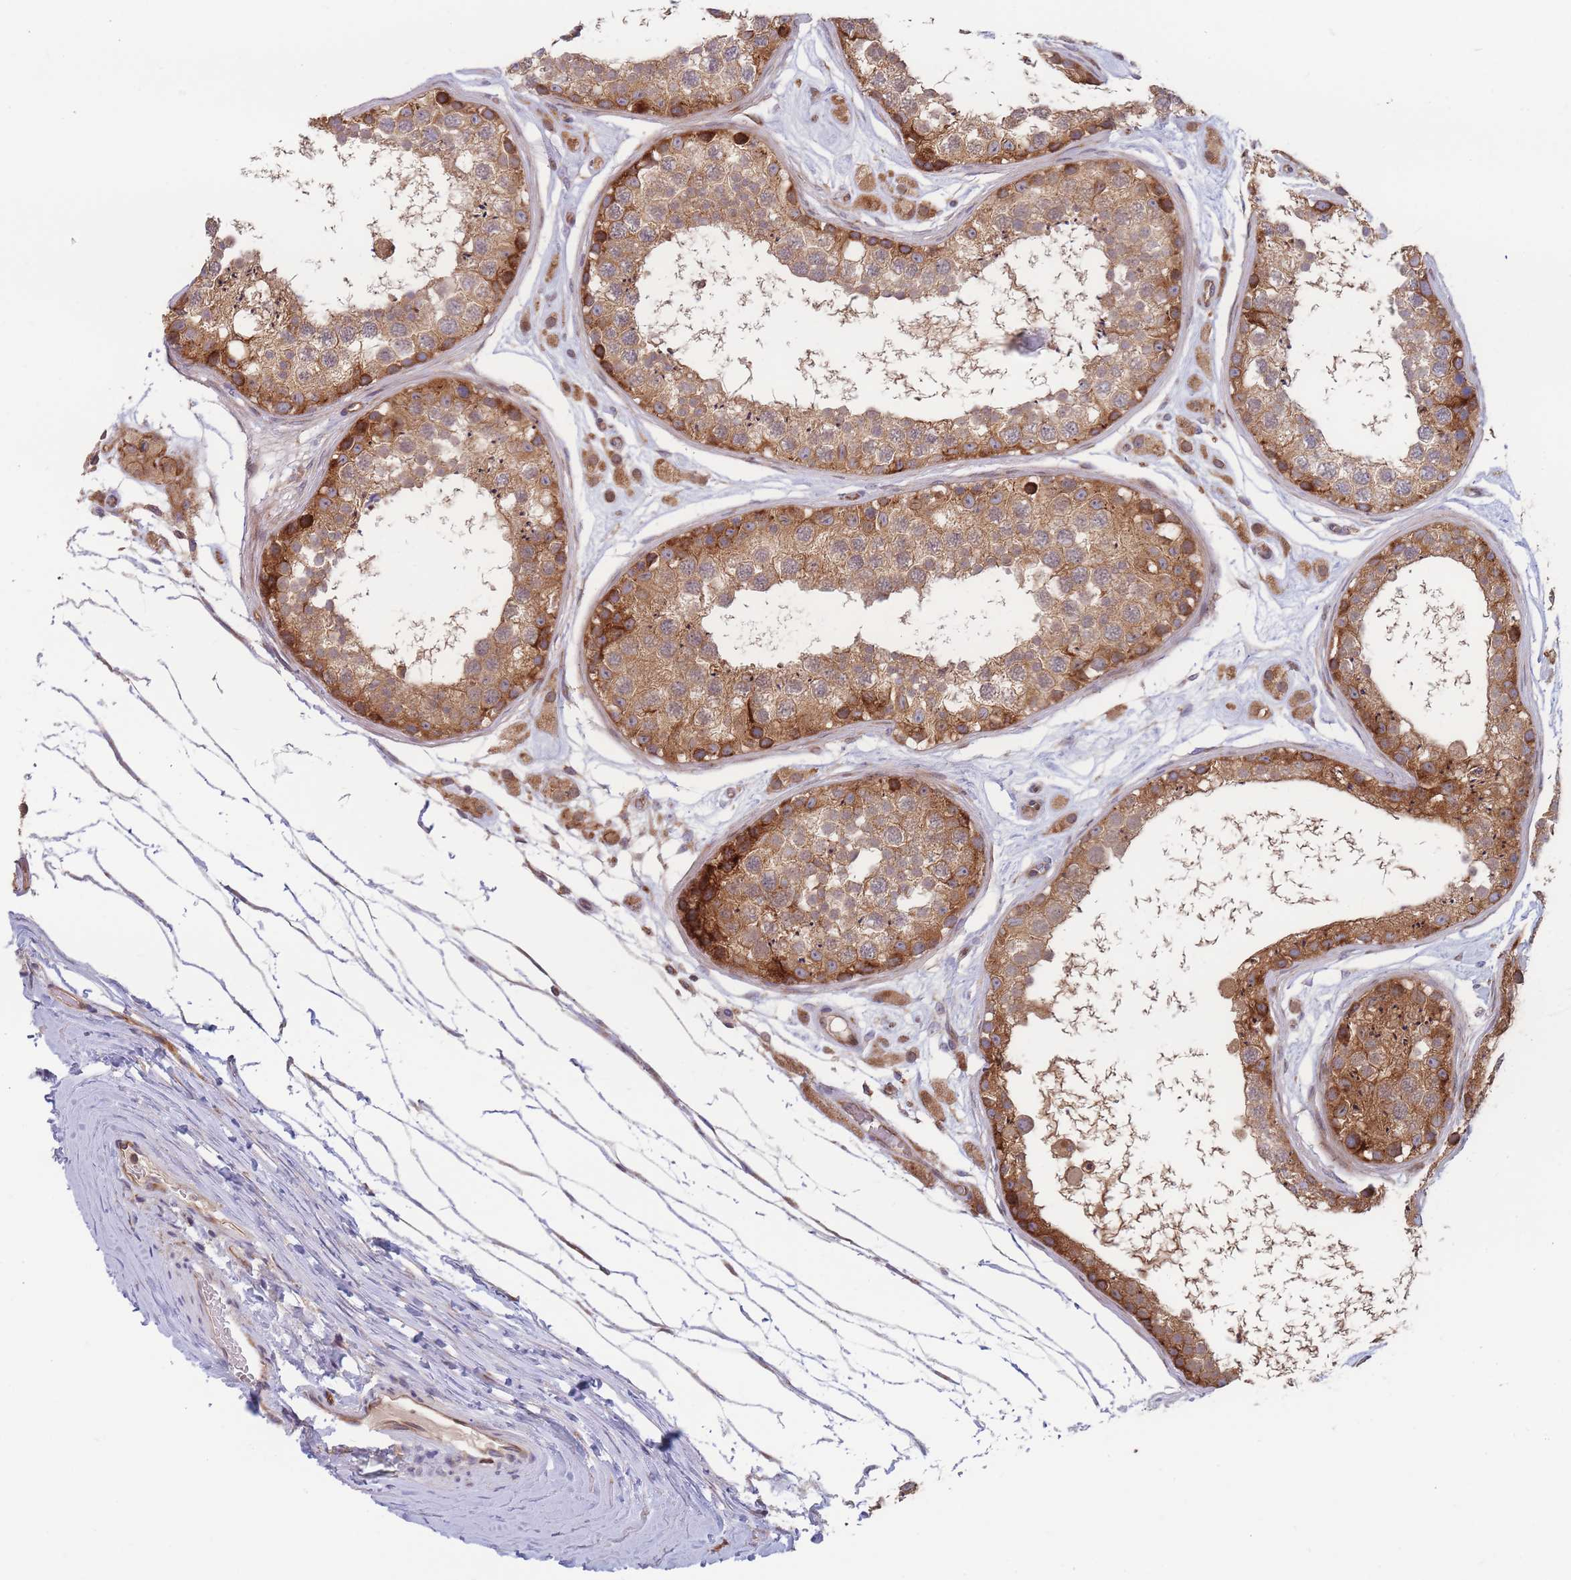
{"staining": {"intensity": "moderate", "quantity": ">75%", "location": "cytoplasmic/membranous"}, "tissue": "testis", "cell_type": "Cells in seminiferous ducts", "image_type": "normal", "snomed": [{"axis": "morphology", "description": "Normal tissue, NOS"}, {"axis": "topography", "description": "Testis"}], "caption": "DAB immunohistochemical staining of unremarkable human testis displays moderate cytoplasmic/membranous protein expression in about >75% of cells in seminiferous ducts. (DAB IHC, brown staining for protein, blue staining for nuclei).", "gene": "TMEM131L", "patient": {"sex": "male", "age": 25}}